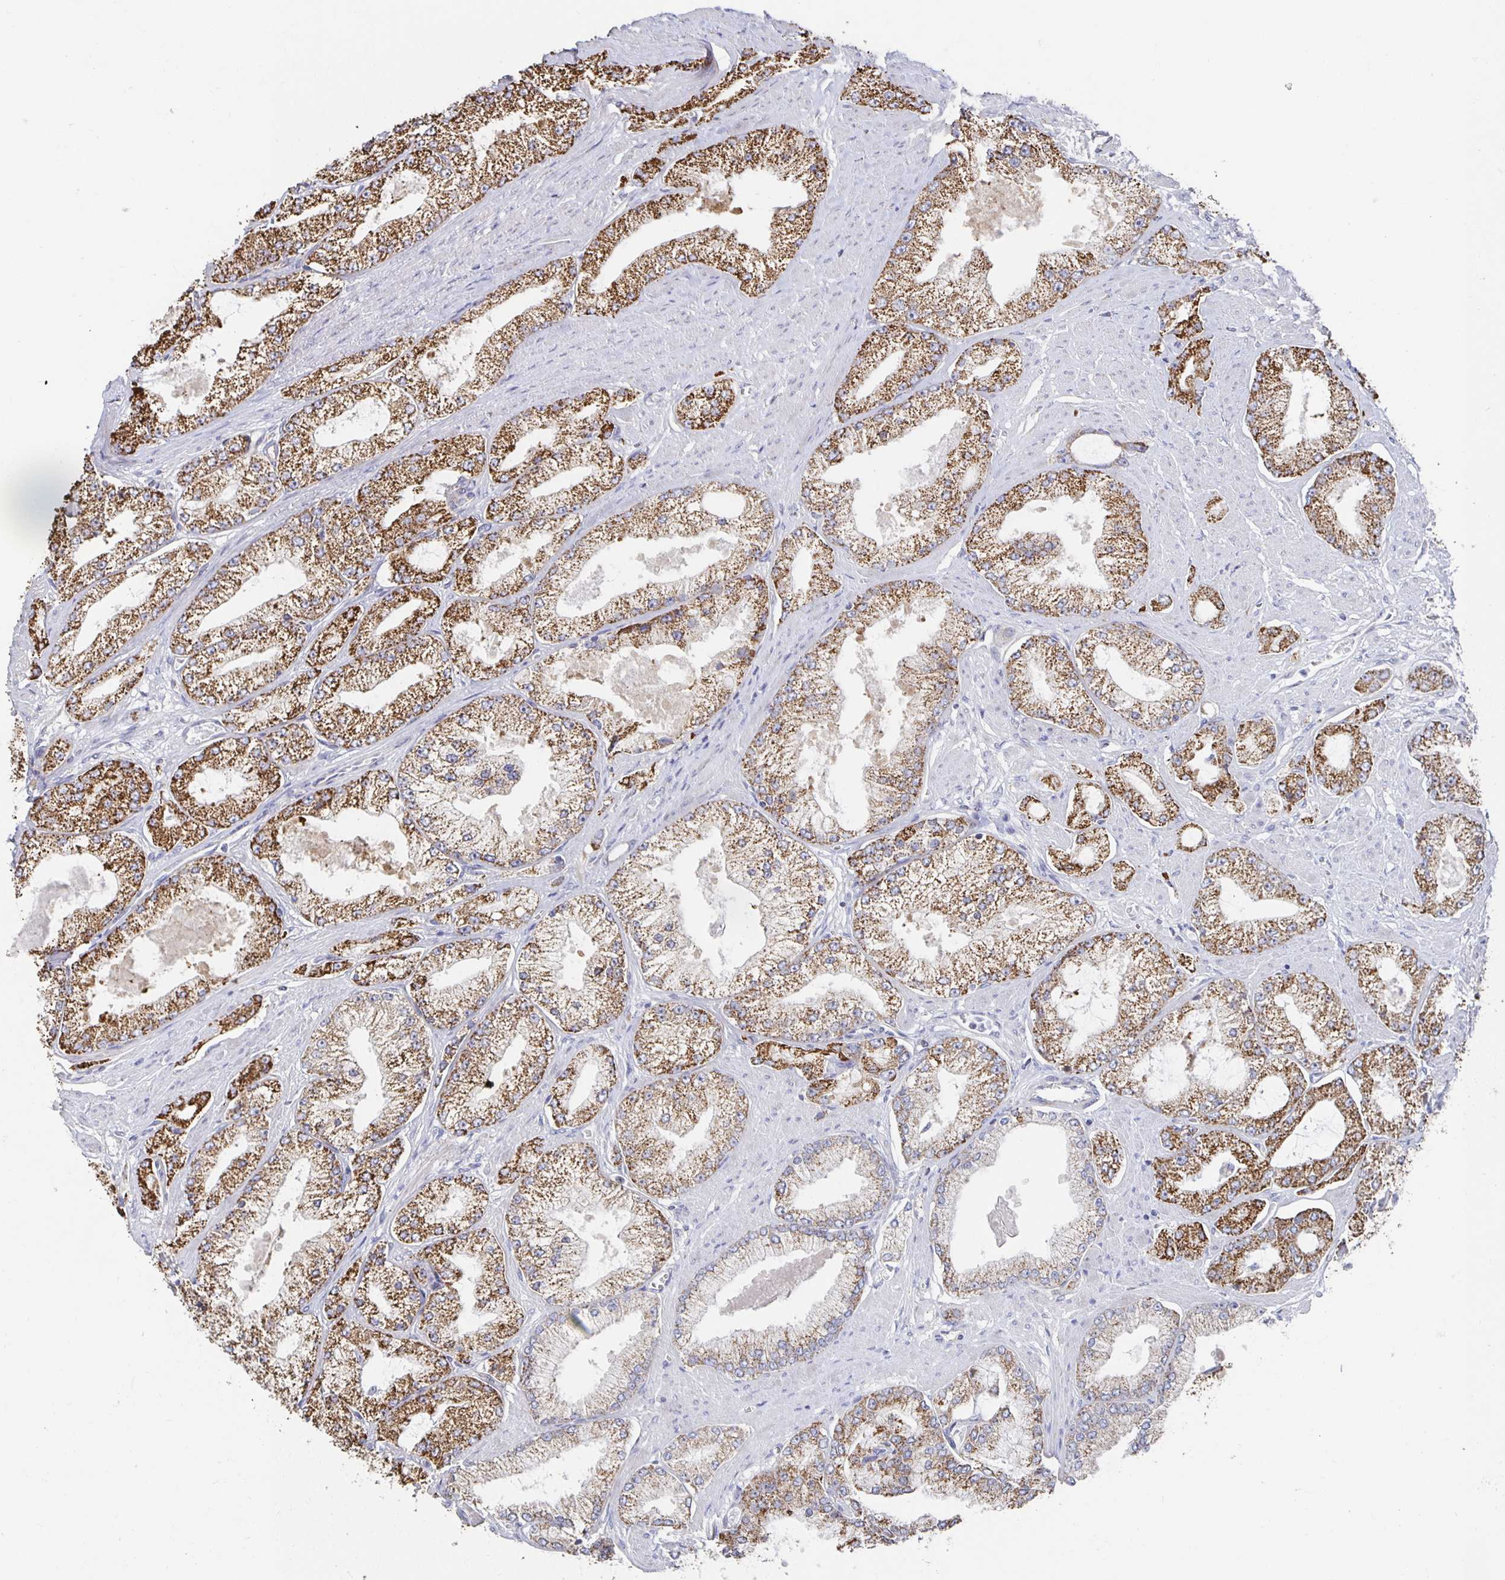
{"staining": {"intensity": "moderate", "quantity": ">75%", "location": "cytoplasmic/membranous"}, "tissue": "prostate cancer", "cell_type": "Tumor cells", "image_type": "cancer", "snomed": [{"axis": "morphology", "description": "Adenocarcinoma, High grade"}, {"axis": "topography", "description": "Prostate"}], "caption": "Immunohistochemistry (IHC) of prostate cancer reveals medium levels of moderate cytoplasmic/membranous expression in approximately >75% of tumor cells.", "gene": "NKX2-8", "patient": {"sex": "male", "age": 68}}